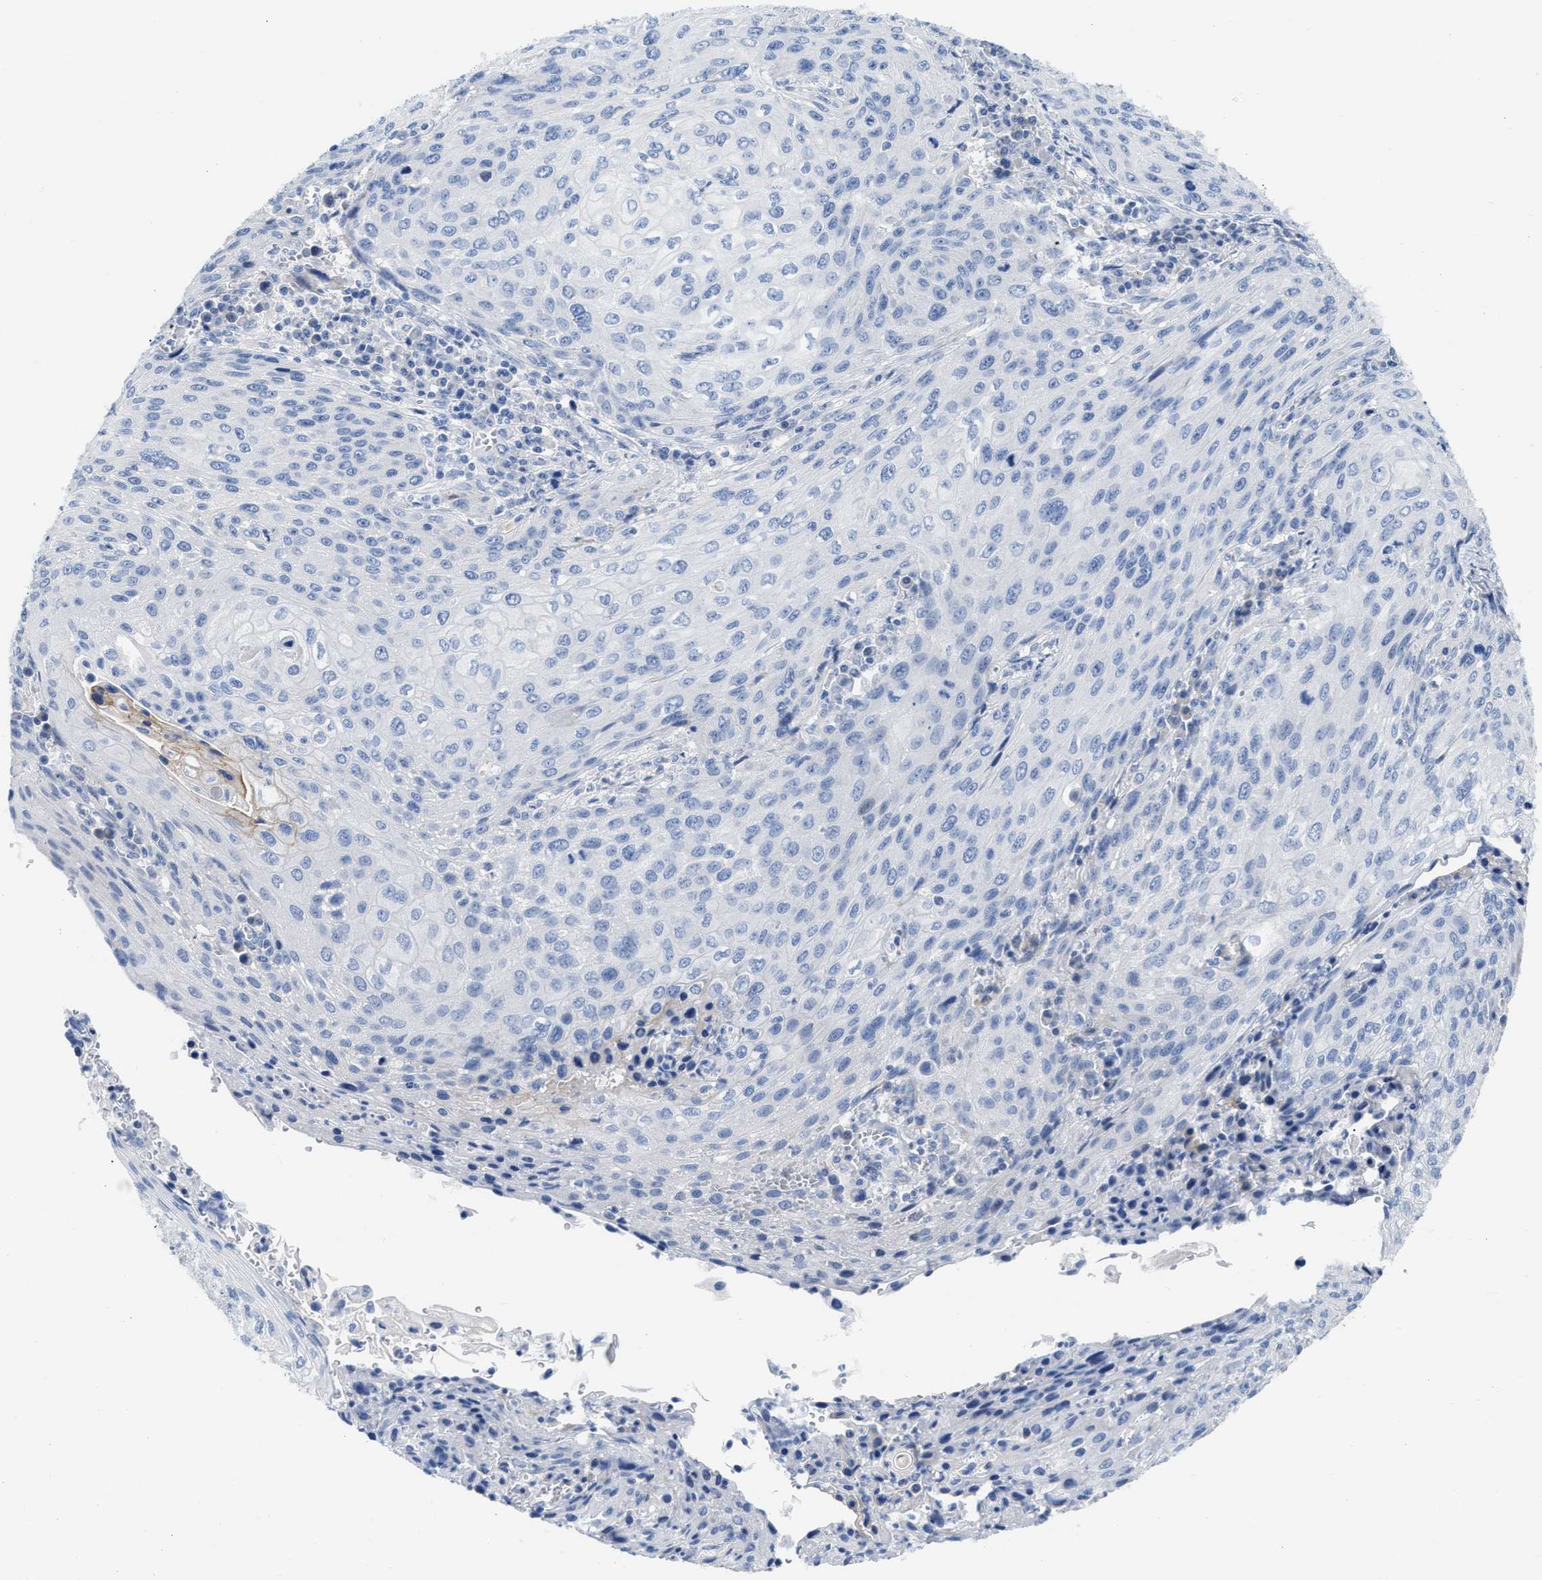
{"staining": {"intensity": "negative", "quantity": "none", "location": "none"}, "tissue": "cervical cancer", "cell_type": "Tumor cells", "image_type": "cancer", "snomed": [{"axis": "morphology", "description": "Squamous cell carcinoma, NOS"}, {"axis": "topography", "description": "Cervix"}], "caption": "Immunohistochemistry of cervical cancer shows no staining in tumor cells.", "gene": "FHL1", "patient": {"sex": "female", "age": 32}}